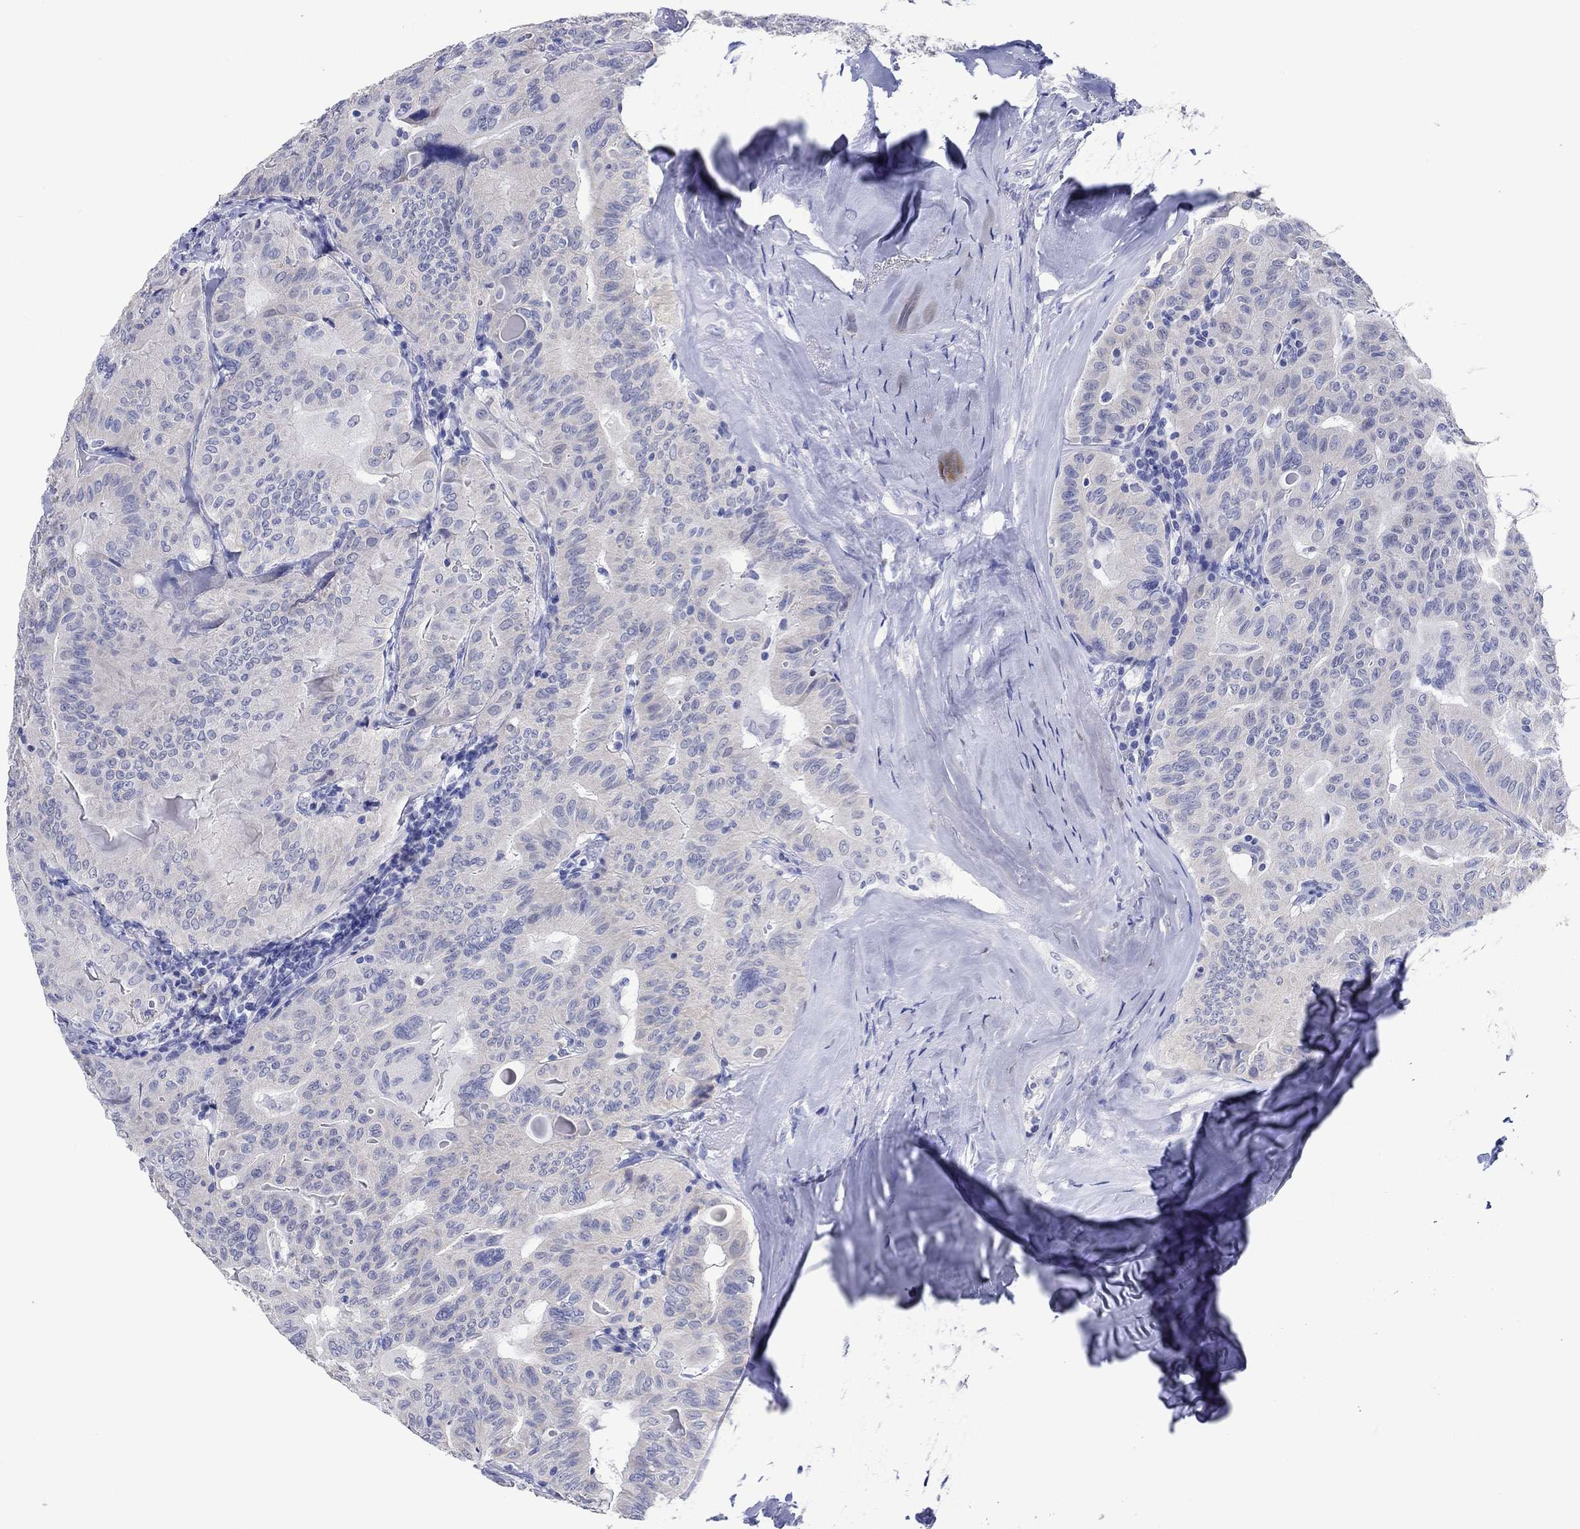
{"staining": {"intensity": "negative", "quantity": "none", "location": "none"}, "tissue": "thyroid cancer", "cell_type": "Tumor cells", "image_type": "cancer", "snomed": [{"axis": "morphology", "description": "Papillary adenocarcinoma, NOS"}, {"axis": "topography", "description": "Thyroid gland"}], "caption": "Immunohistochemical staining of thyroid papillary adenocarcinoma reveals no significant staining in tumor cells.", "gene": "KLHL35", "patient": {"sex": "female", "age": 68}}